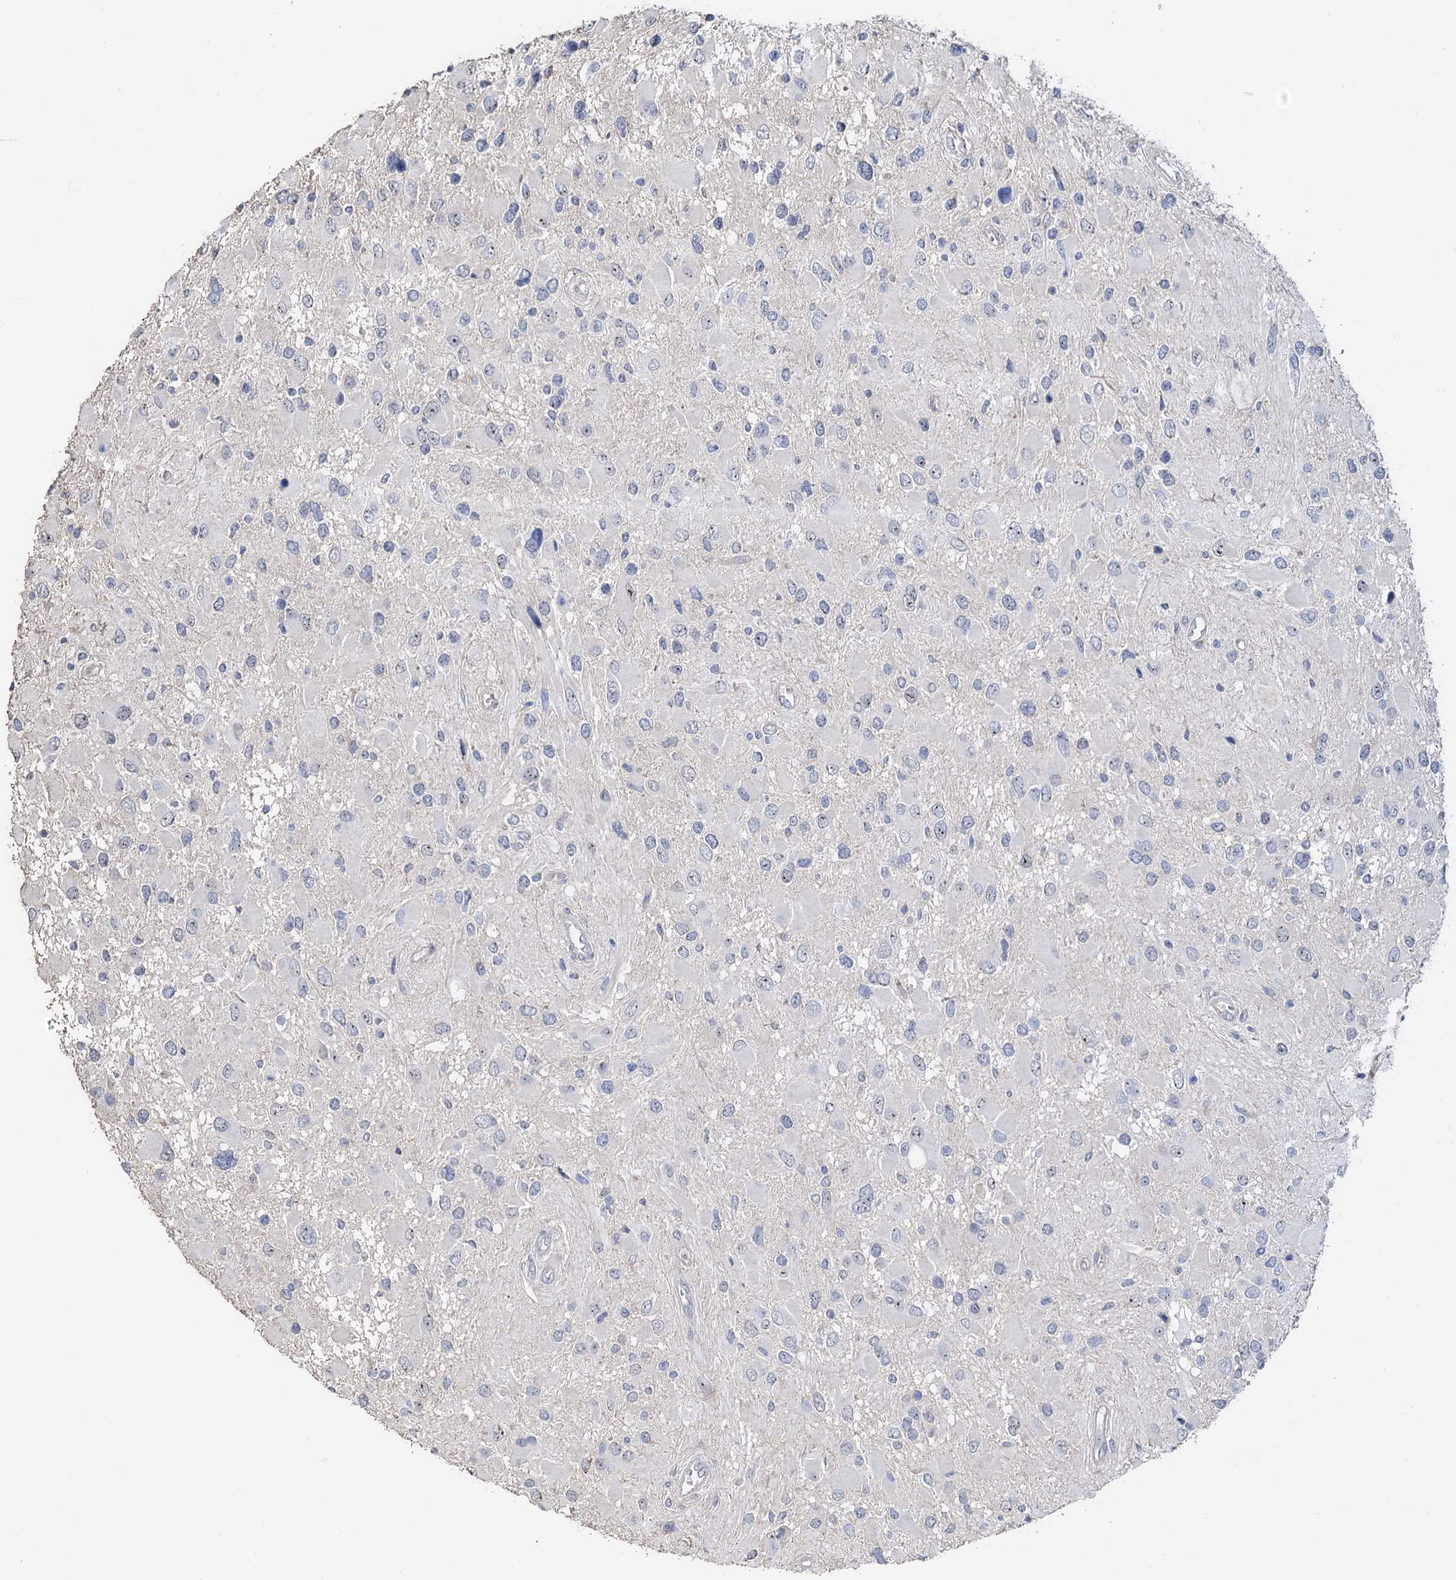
{"staining": {"intensity": "negative", "quantity": "none", "location": "none"}, "tissue": "glioma", "cell_type": "Tumor cells", "image_type": "cancer", "snomed": [{"axis": "morphology", "description": "Glioma, malignant, High grade"}, {"axis": "topography", "description": "Brain"}], "caption": "This is a histopathology image of IHC staining of glioma, which shows no positivity in tumor cells. (Brightfield microscopy of DAB (3,3'-diaminobenzidine) IHC at high magnification).", "gene": "C2CD3", "patient": {"sex": "male", "age": 53}}